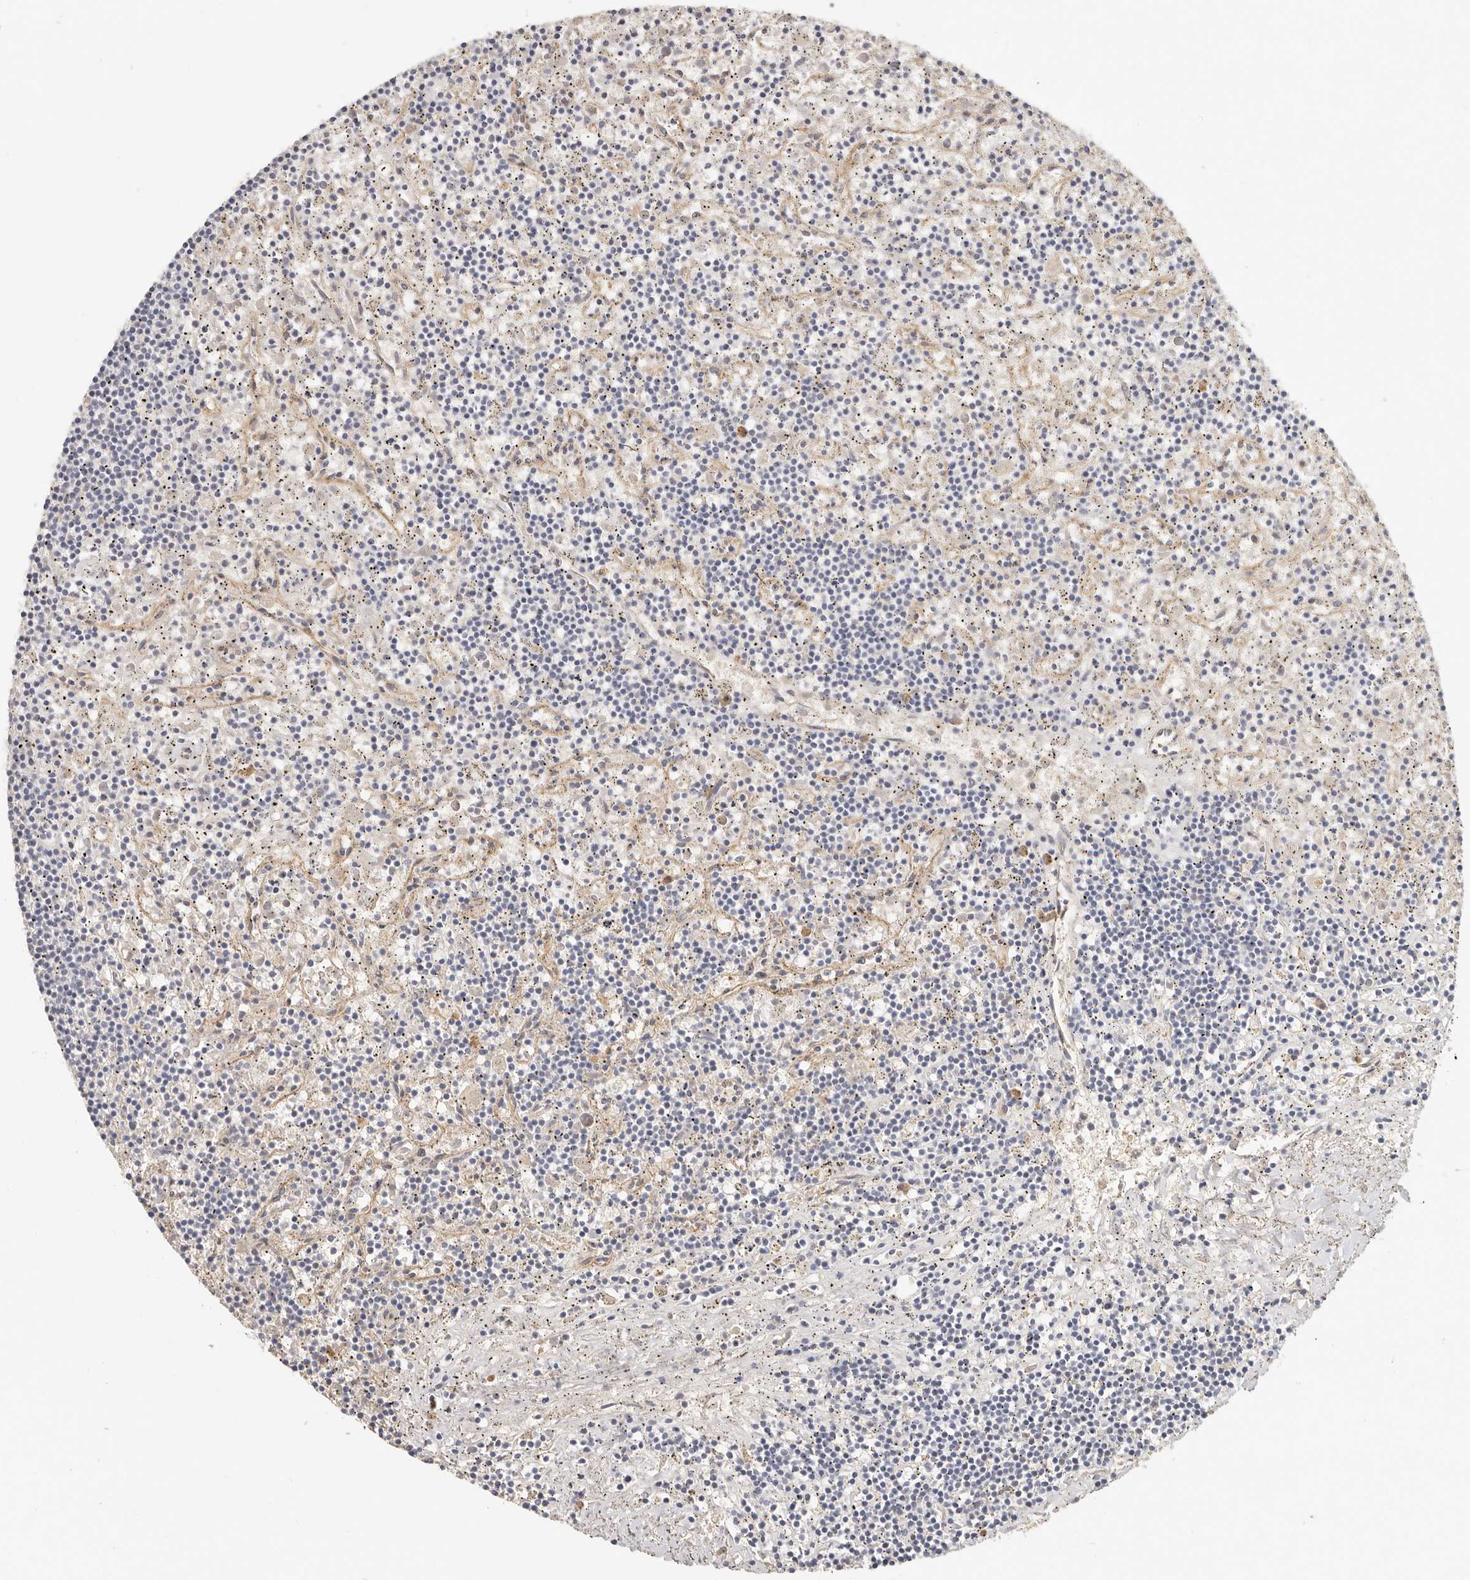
{"staining": {"intensity": "negative", "quantity": "none", "location": "none"}, "tissue": "lymphoma", "cell_type": "Tumor cells", "image_type": "cancer", "snomed": [{"axis": "morphology", "description": "Malignant lymphoma, non-Hodgkin's type, Low grade"}, {"axis": "topography", "description": "Spleen"}], "caption": "Human lymphoma stained for a protein using immunohistochemistry (IHC) shows no positivity in tumor cells.", "gene": "ANXA9", "patient": {"sex": "male", "age": 76}}